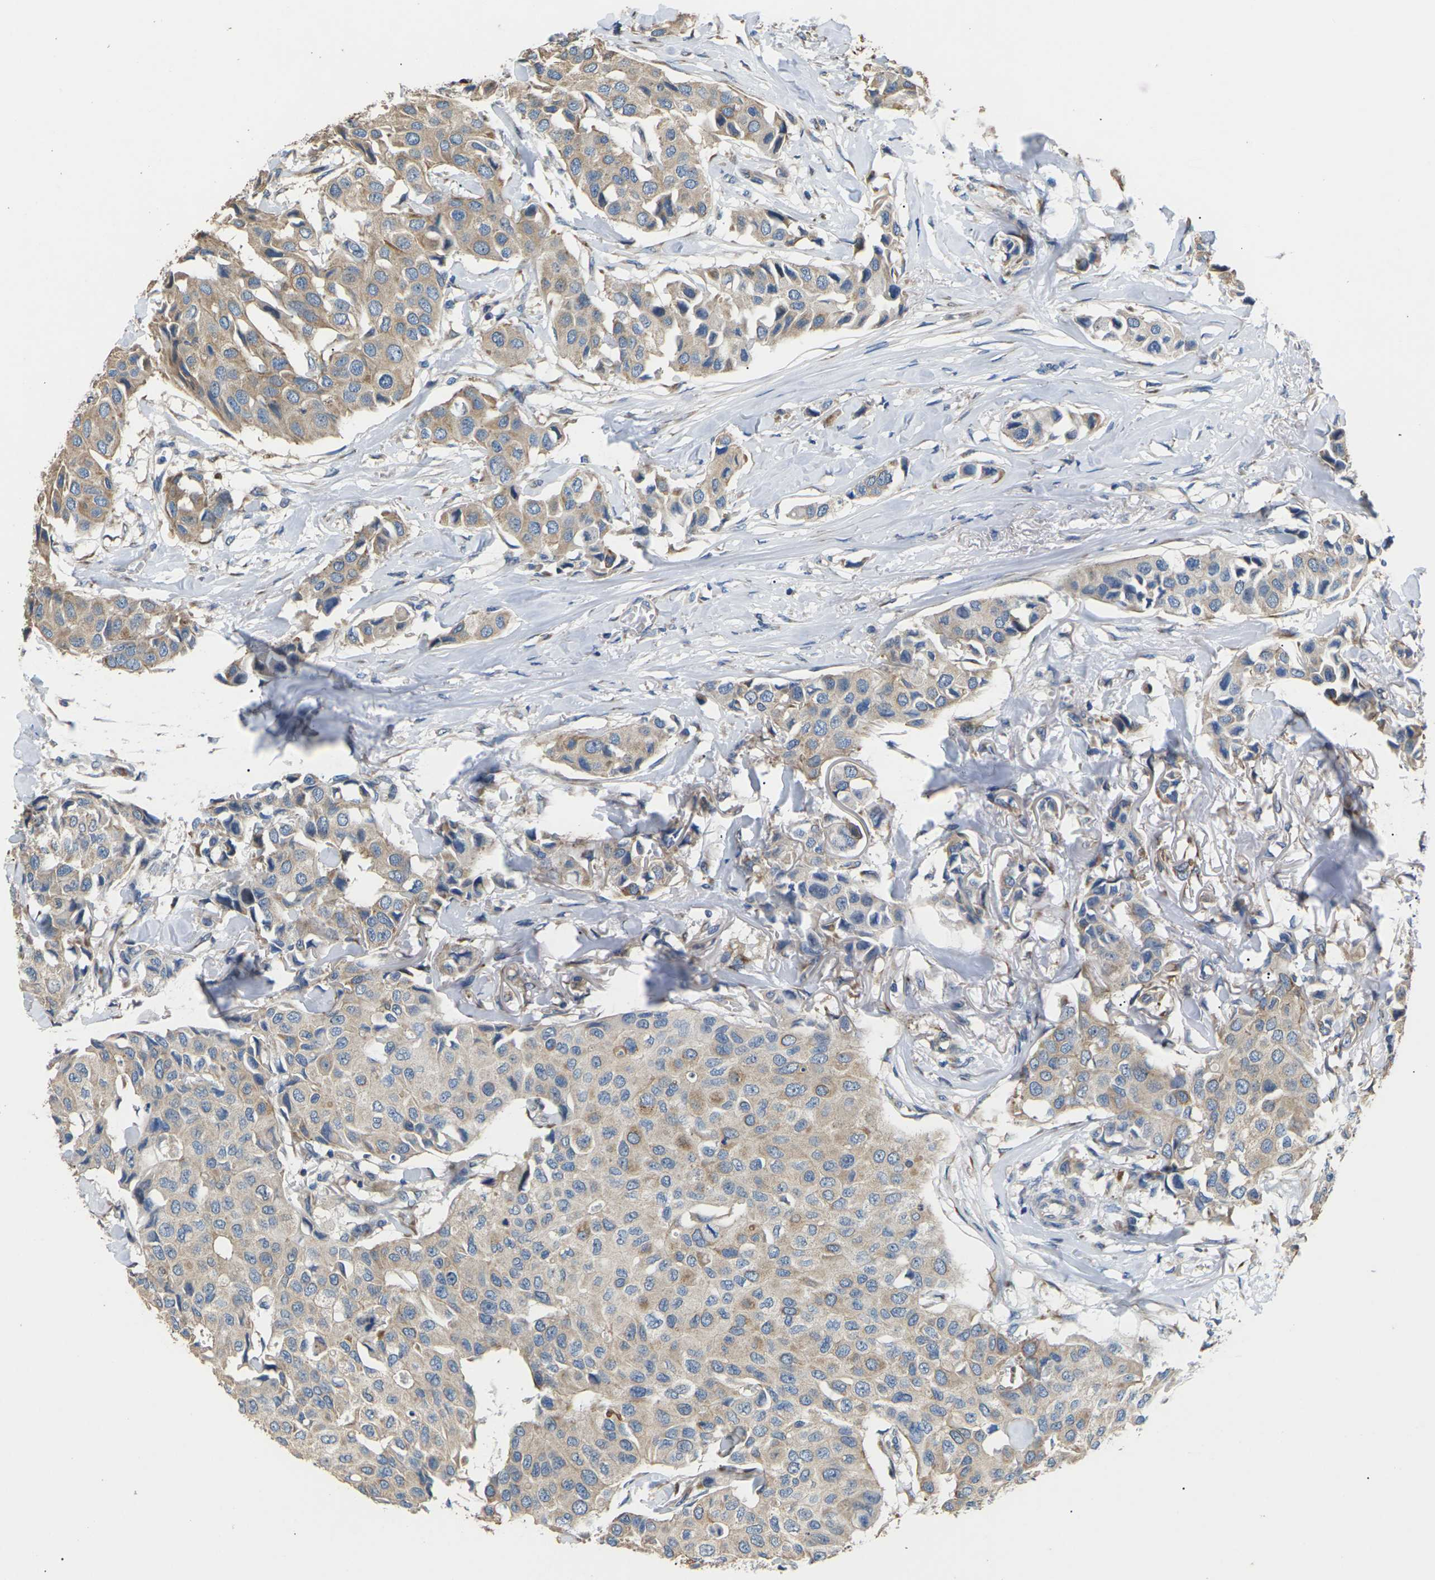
{"staining": {"intensity": "weak", "quantity": ">75%", "location": "cytoplasmic/membranous"}, "tissue": "breast cancer", "cell_type": "Tumor cells", "image_type": "cancer", "snomed": [{"axis": "morphology", "description": "Duct carcinoma"}, {"axis": "topography", "description": "Breast"}], "caption": "Immunohistochemical staining of human breast cancer demonstrates low levels of weak cytoplasmic/membranous positivity in about >75% of tumor cells.", "gene": "KLHDC8B", "patient": {"sex": "female", "age": 80}}